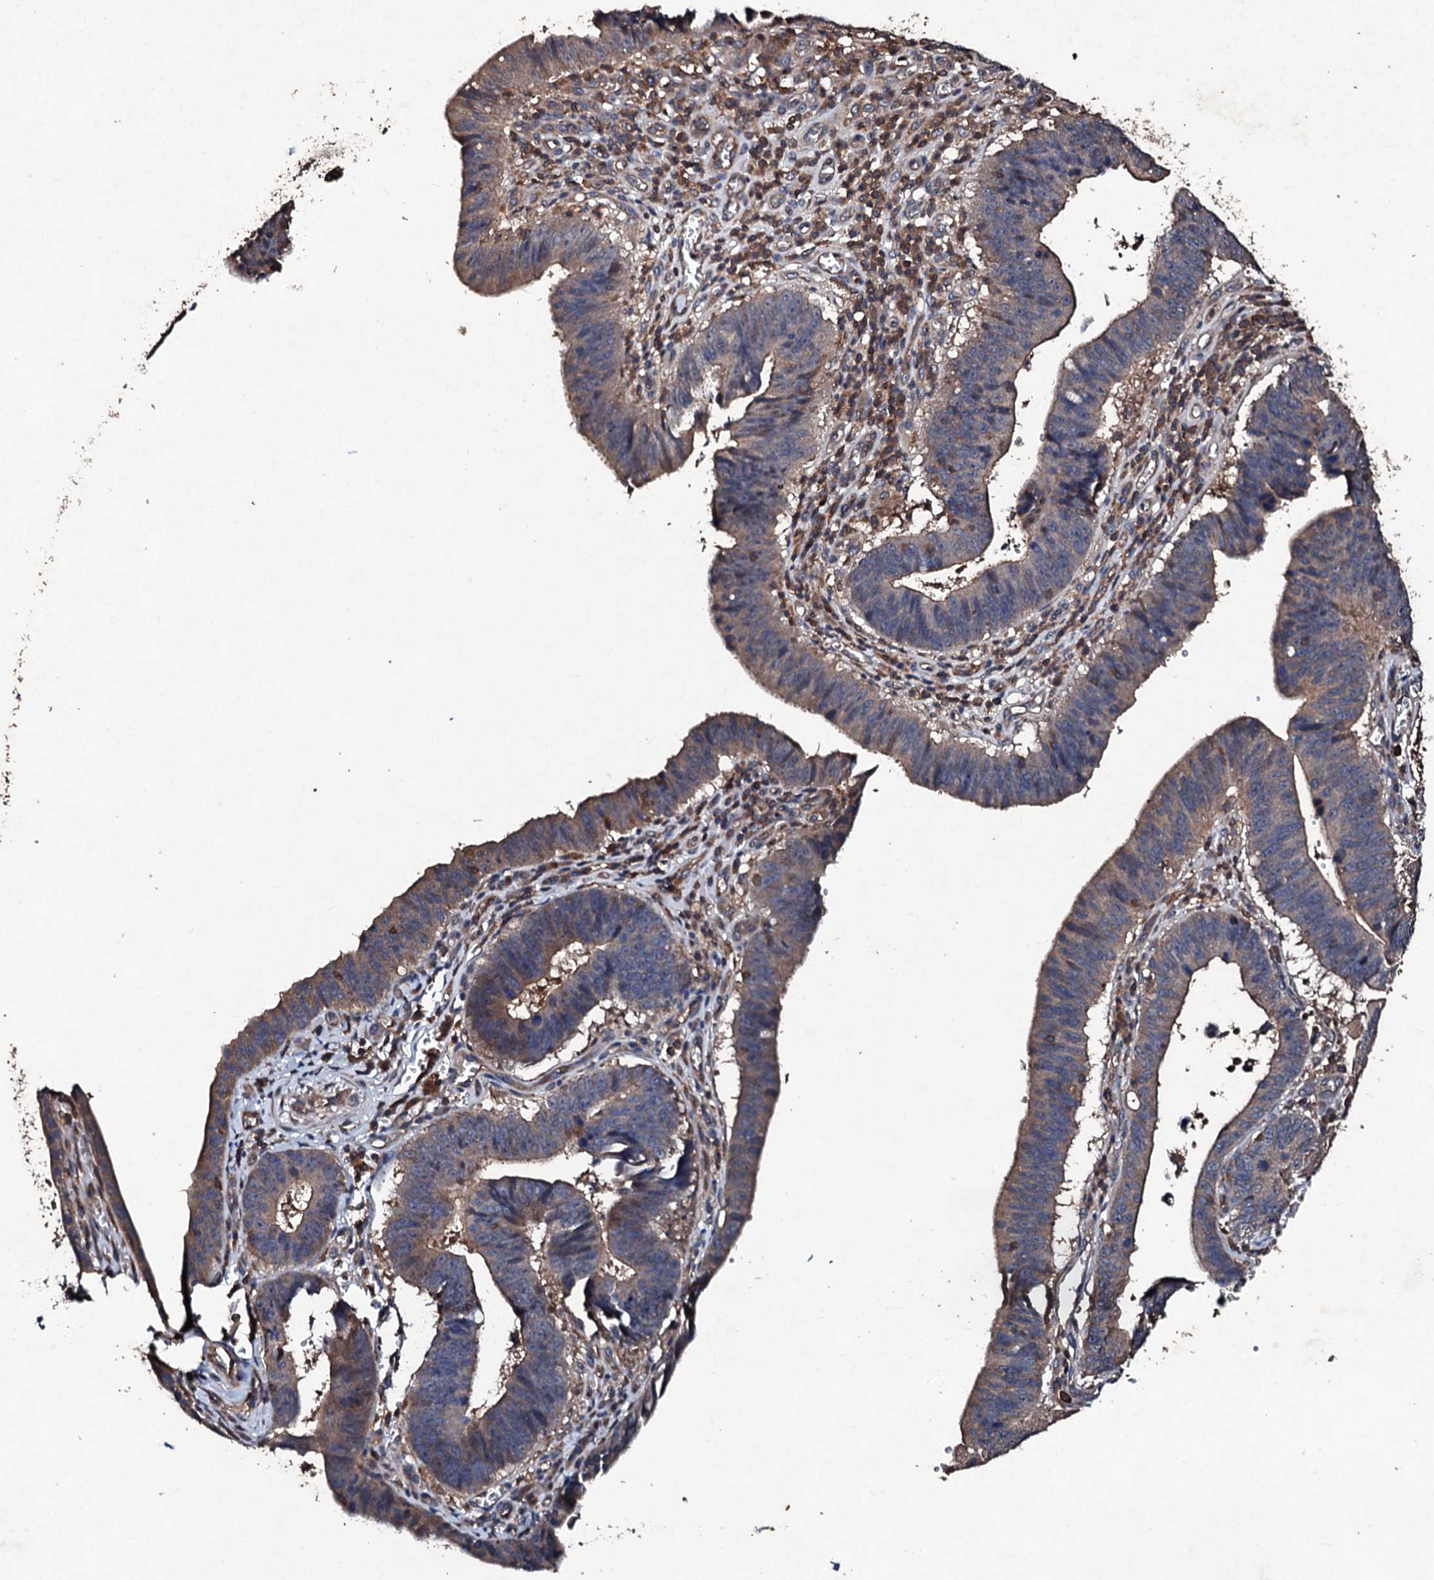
{"staining": {"intensity": "weak", "quantity": ">75%", "location": "cytoplasmic/membranous"}, "tissue": "stomach cancer", "cell_type": "Tumor cells", "image_type": "cancer", "snomed": [{"axis": "morphology", "description": "Adenocarcinoma, NOS"}, {"axis": "topography", "description": "Stomach"}], "caption": "Stomach cancer stained for a protein (brown) displays weak cytoplasmic/membranous positive positivity in about >75% of tumor cells.", "gene": "KERA", "patient": {"sex": "male", "age": 59}}